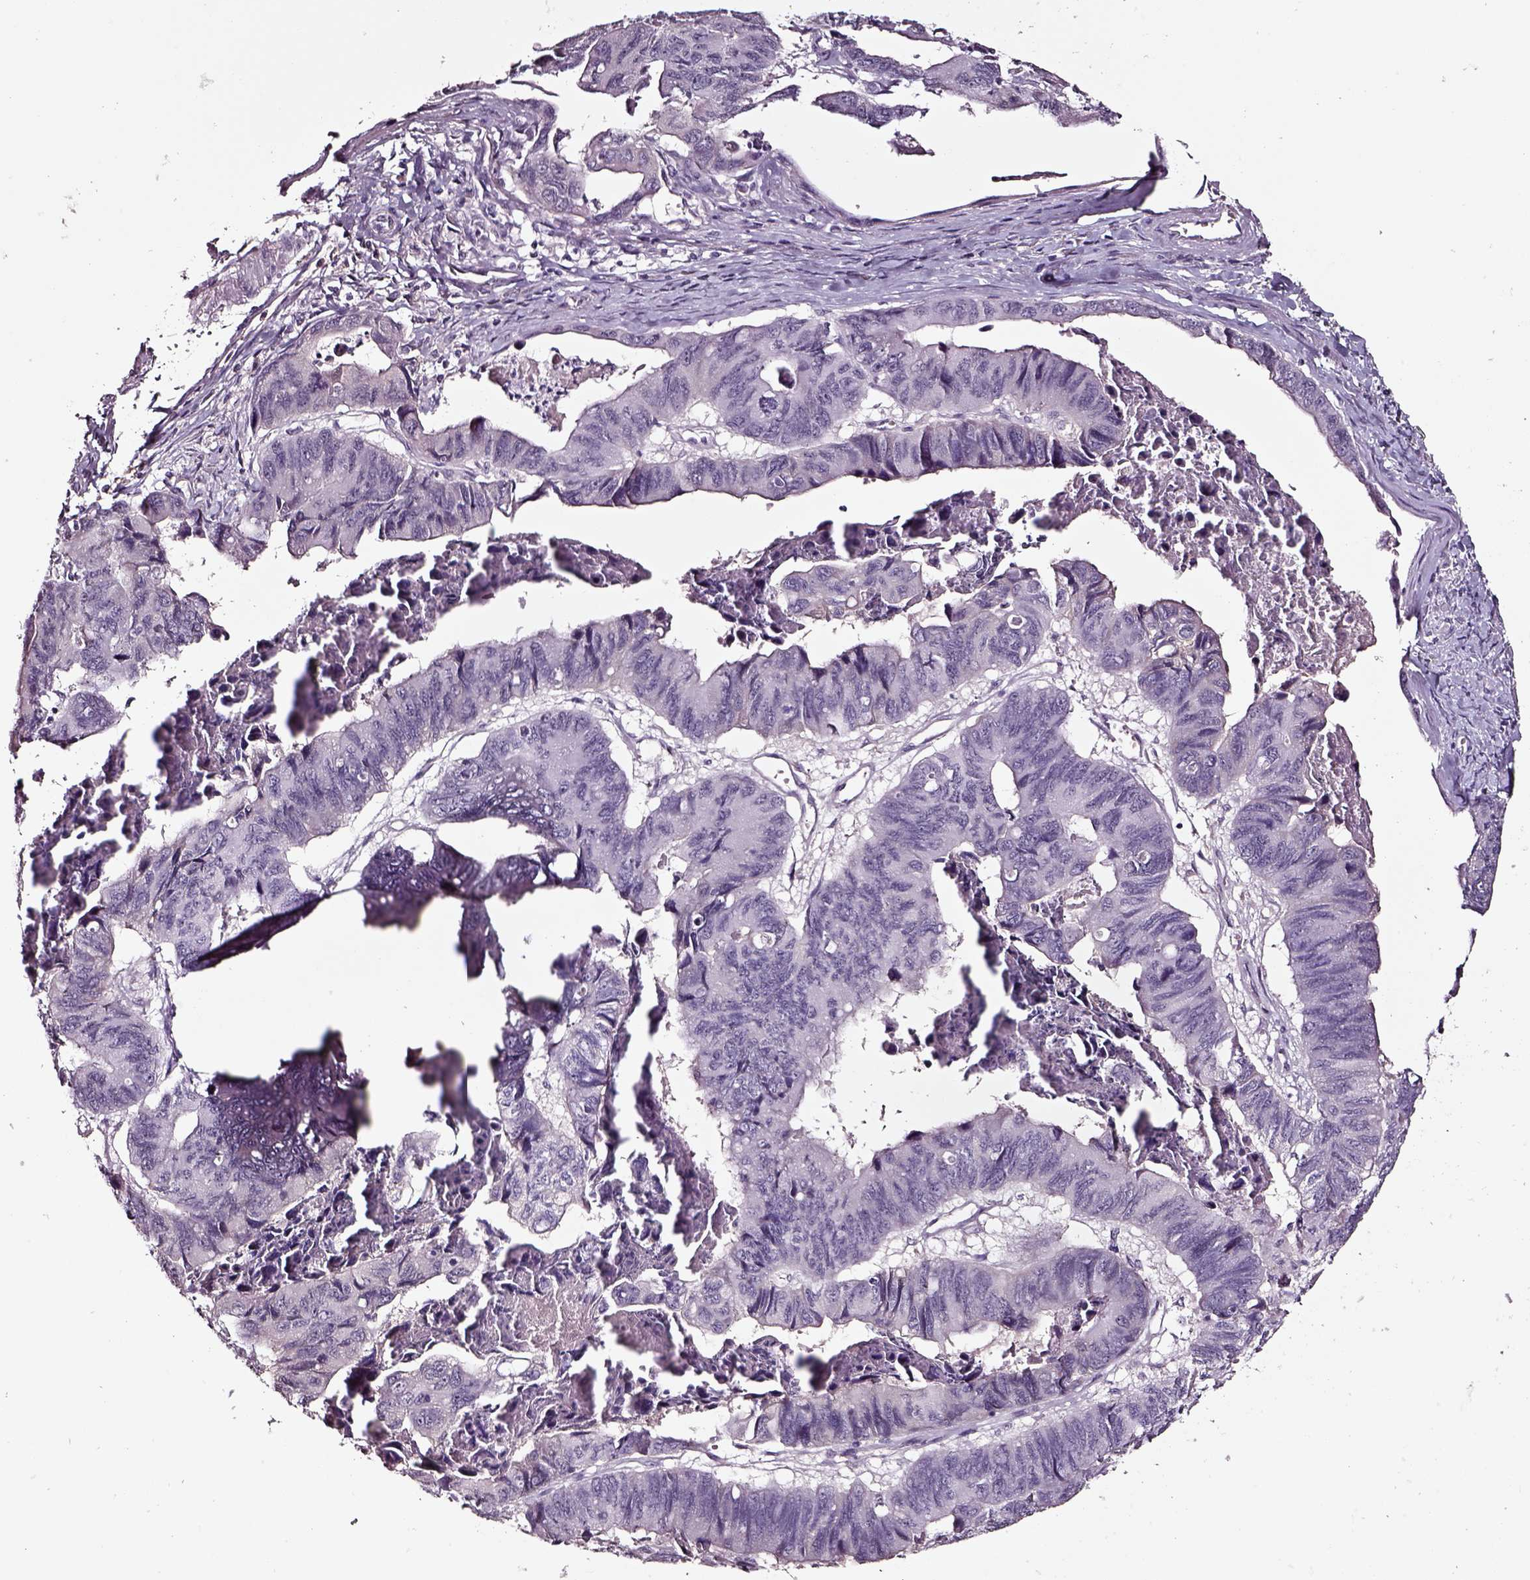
{"staining": {"intensity": "negative", "quantity": "none", "location": "none"}, "tissue": "stomach cancer", "cell_type": "Tumor cells", "image_type": "cancer", "snomed": [{"axis": "morphology", "description": "Adenocarcinoma, NOS"}, {"axis": "topography", "description": "Stomach, lower"}], "caption": "This is a micrograph of immunohistochemistry staining of stomach adenocarcinoma, which shows no staining in tumor cells.", "gene": "SMIM17", "patient": {"sex": "male", "age": 77}}